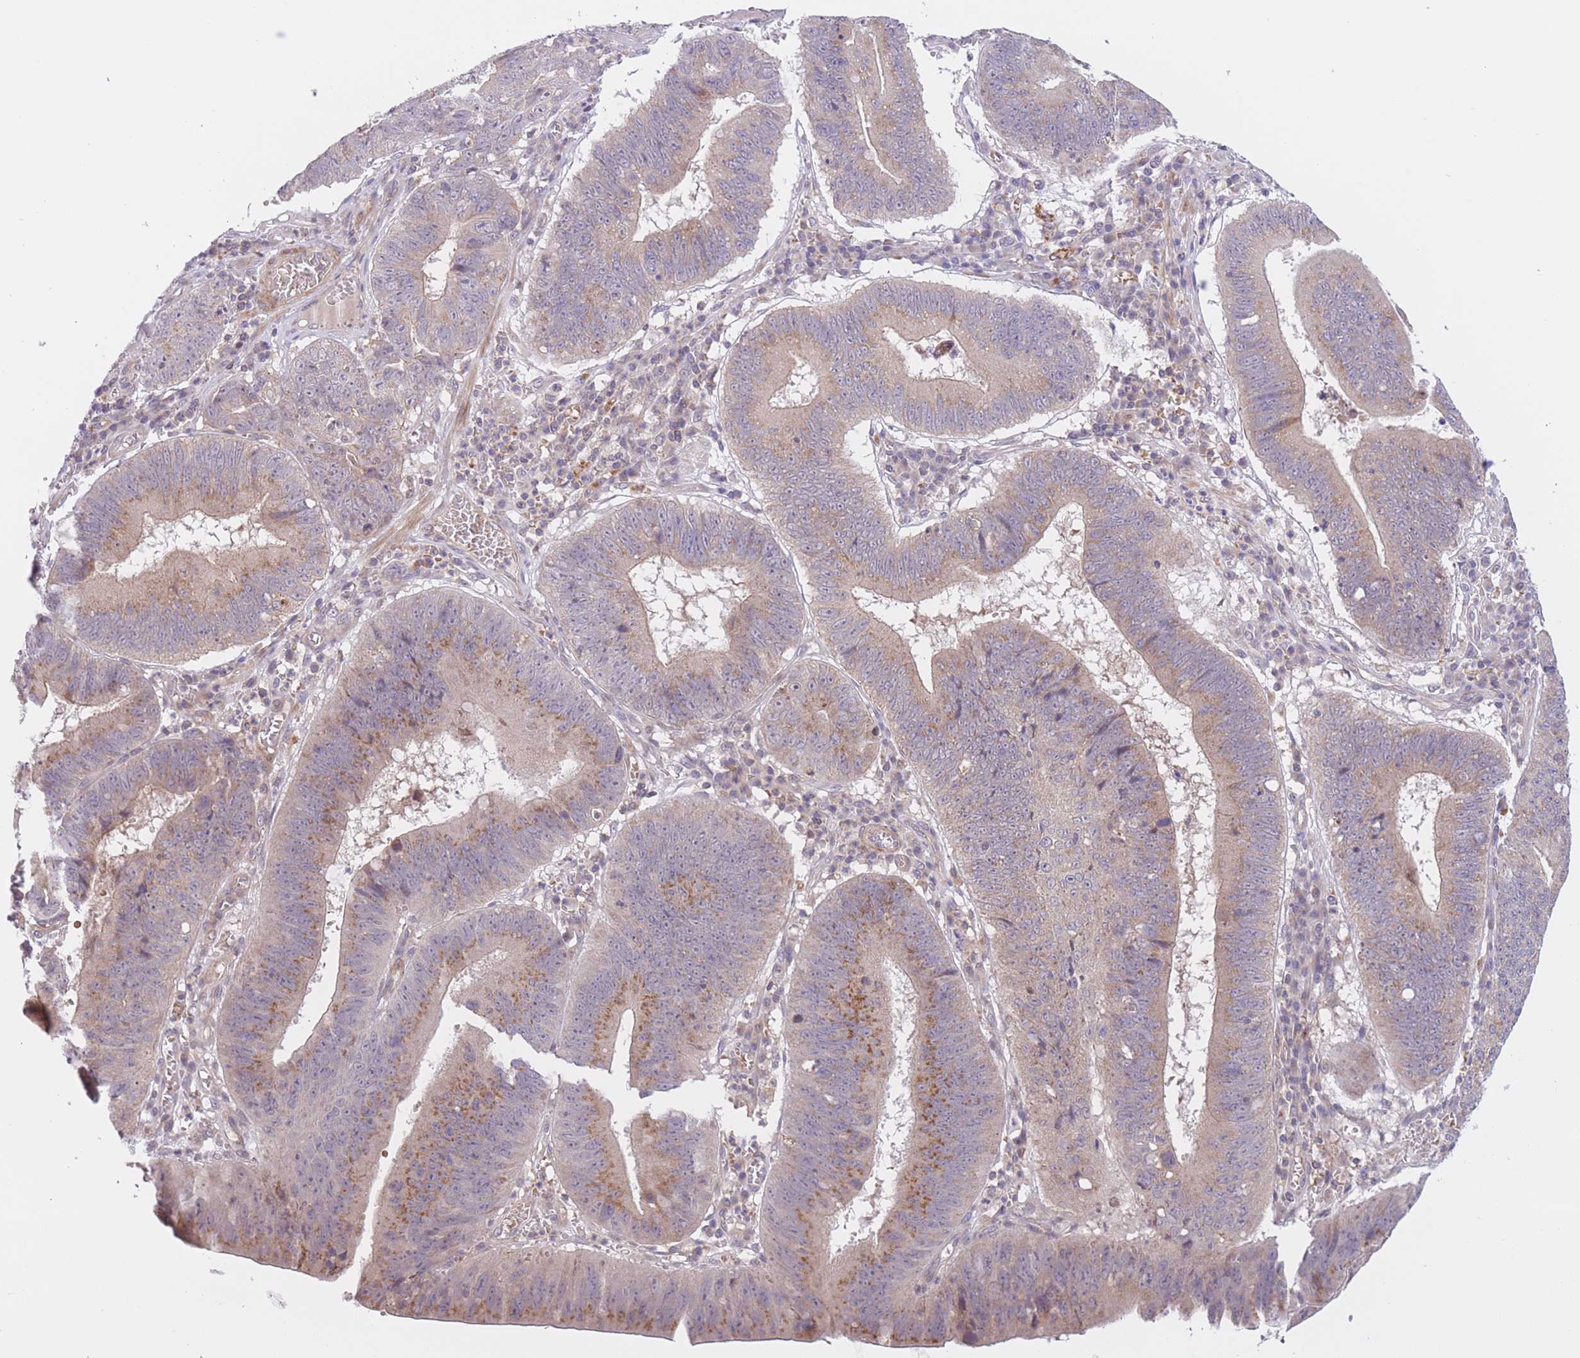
{"staining": {"intensity": "moderate", "quantity": "<25%", "location": "cytoplasmic/membranous"}, "tissue": "stomach cancer", "cell_type": "Tumor cells", "image_type": "cancer", "snomed": [{"axis": "morphology", "description": "Adenocarcinoma, NOS"}, {"axis": "topography", "description": "Stomach"}], "caption": "This histopathology image exhibits adenocarcinoma (stomach) stained with immunohistochemistry (IHC) to label a protein in brown. The cytoplasmic/membranous of tumor cells show moderate positivity for the protein. Nuclei are counter-stained blue.", "gene": "FUT5", "patient": {"sex": "male", "age": 59}}